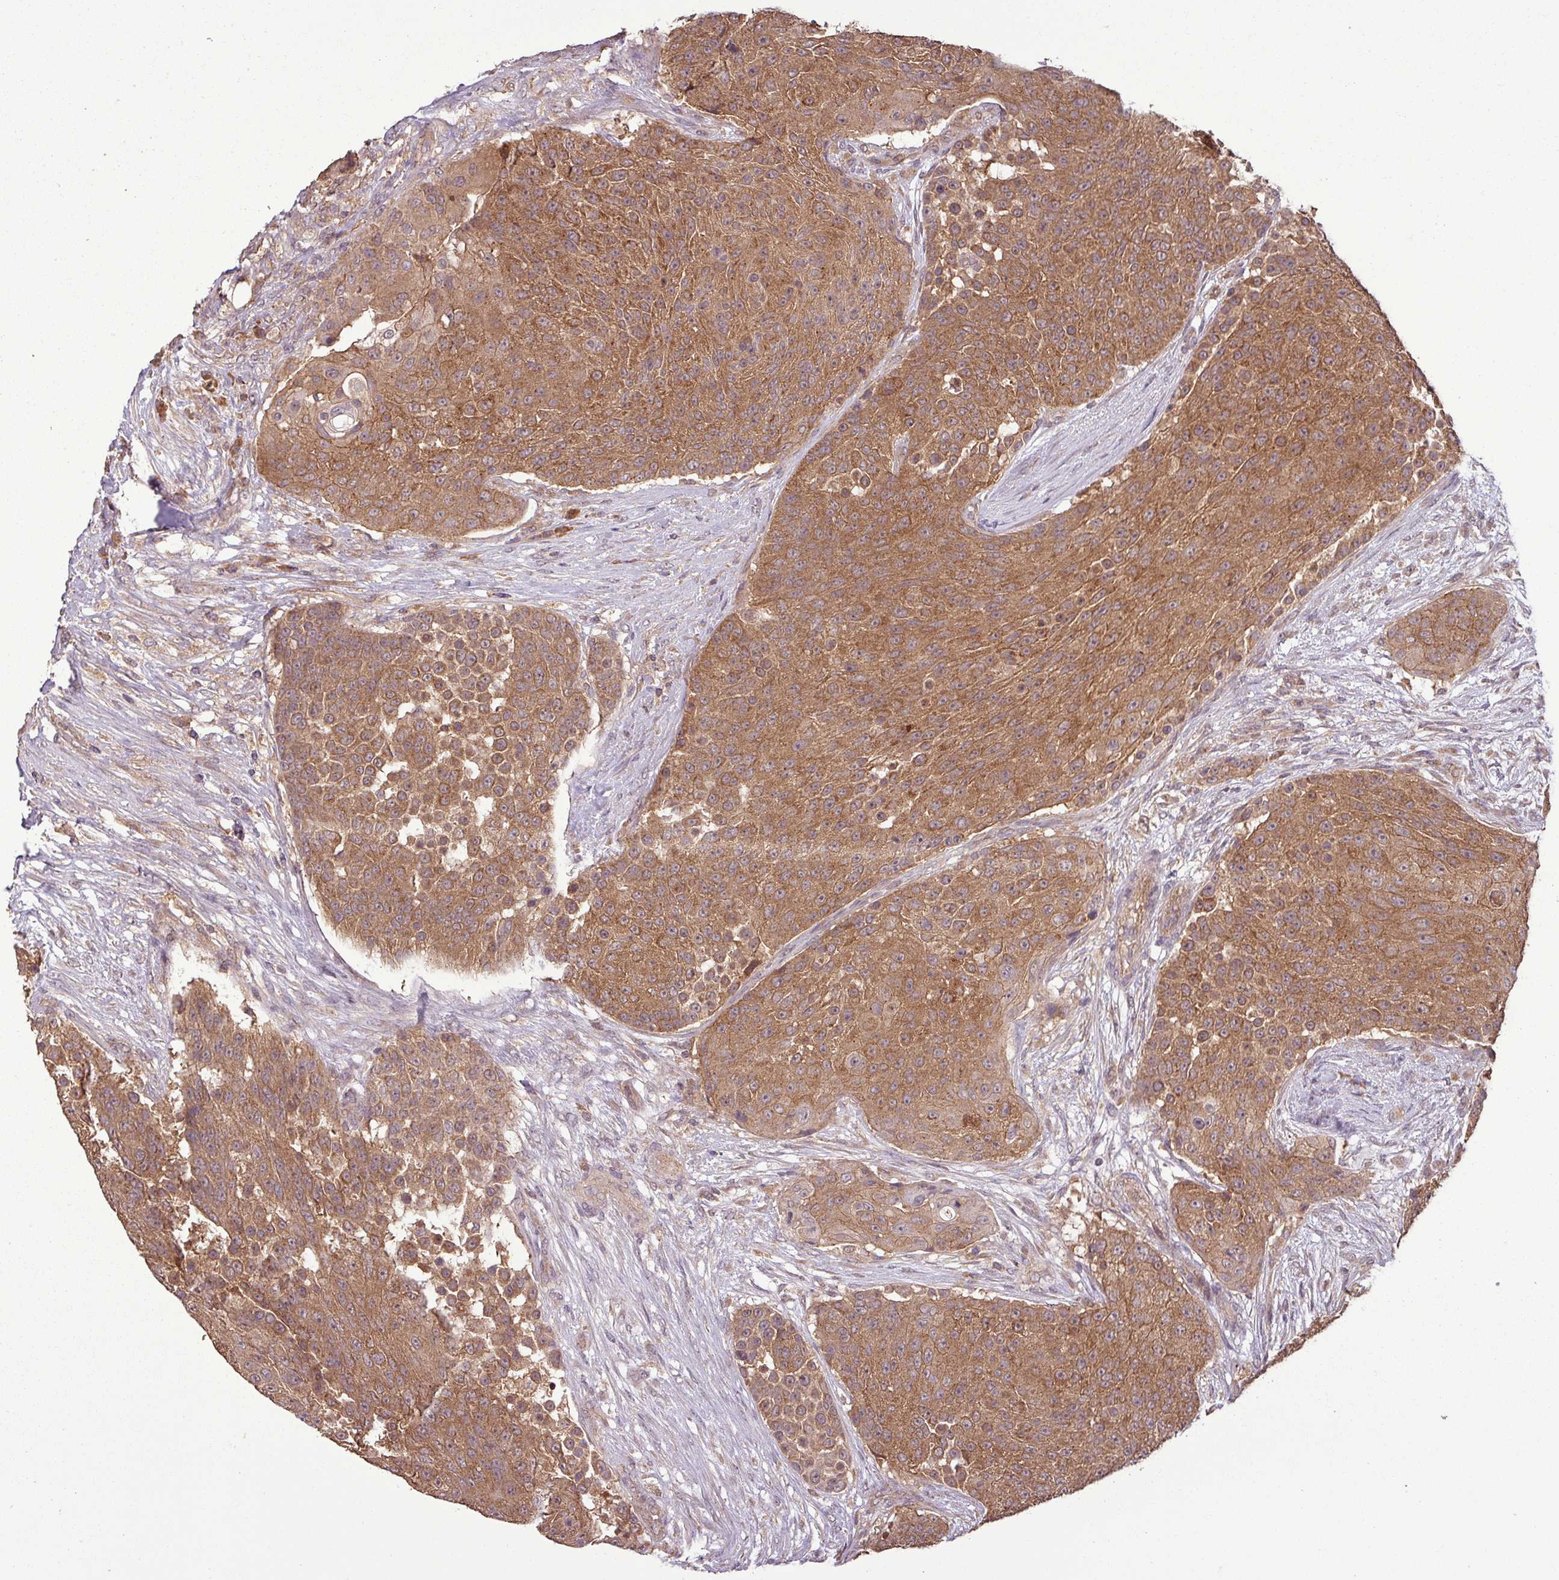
{"staining": {"intensity": "moderate", "quantity": ">75%", "location": "cytoplasmic/membranous"}, "tissue": "urothelial cancer", "cell_type": "Tumor cells", "image_type": "cancer", "snomed": [{"axis": "morphology", "description": "Urothelial carcinoma, High grade"}, {"axis": "topography", "description": "Urinary bladder"}], "caption": "Urothelial cancer tissue reveals moderate cytoplasmic/membranous positivity in approximately >75% of tumor cells, visualized by immunohistochemistry.", "gene": "NT5C3A", "patient": {"sex": "female", "age": 63}}